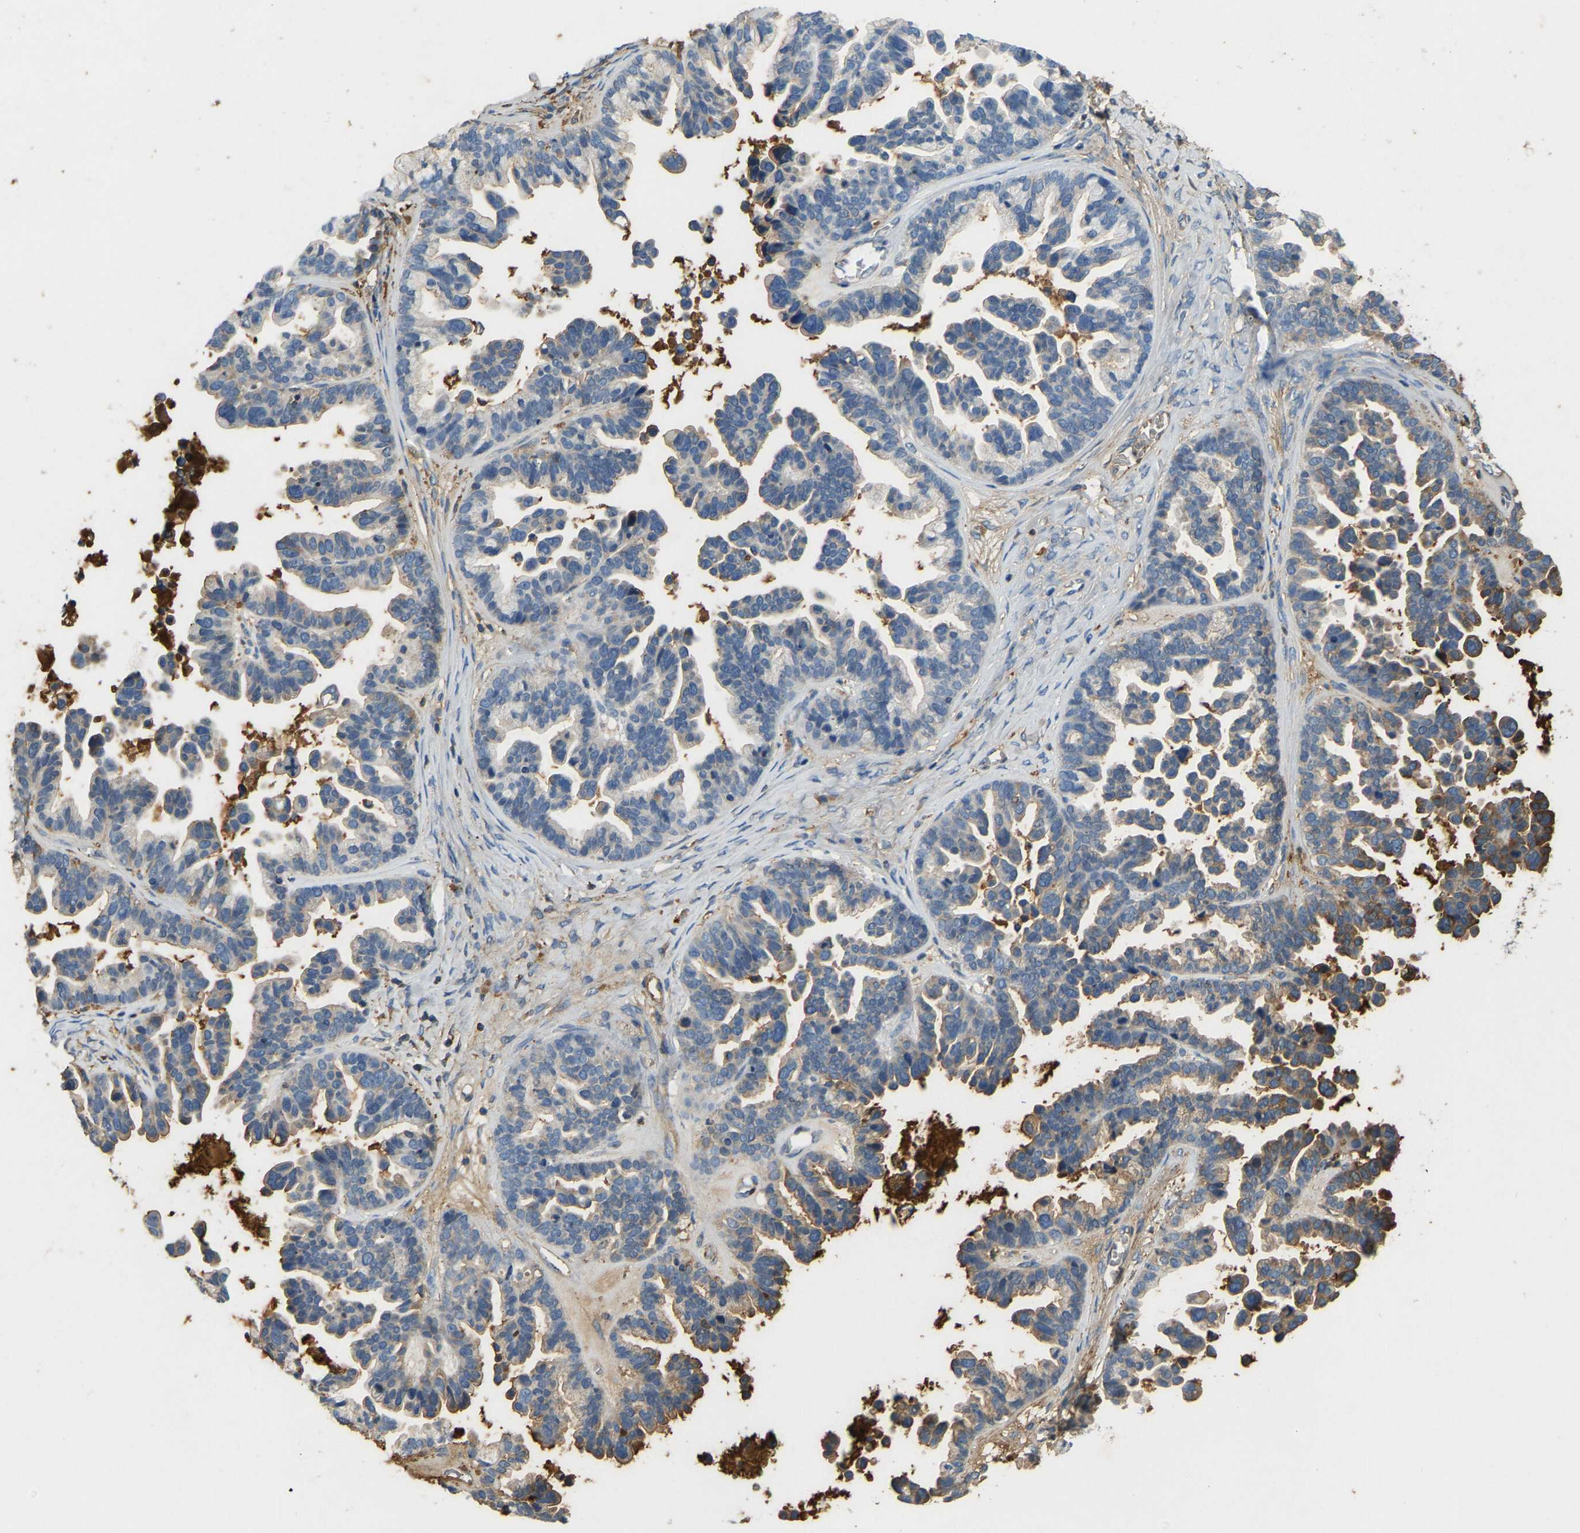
{"staining": {"intensity": "moderate", "quantity": "25%-75%", "location": "cytoplasmic/membranous"}, "tissue": "ovarian cancer", "cell_type": "Tumor cells", "image_type": "cancer", "snomed": [{"axis": "morphology", "description": "Cystadenocarcinoma, serous, NOS"}, {"axis": "topography", "description": "Ovary"}], "caption": "Protein staining by immunohistochemistry (IHC) displays moderate cytoplasmic/membranous staining in approximately 25%-75% of tumor cells in ovarian cancer.", "gene": "STC1", "patient": {"sex": "female", "age": 56}}